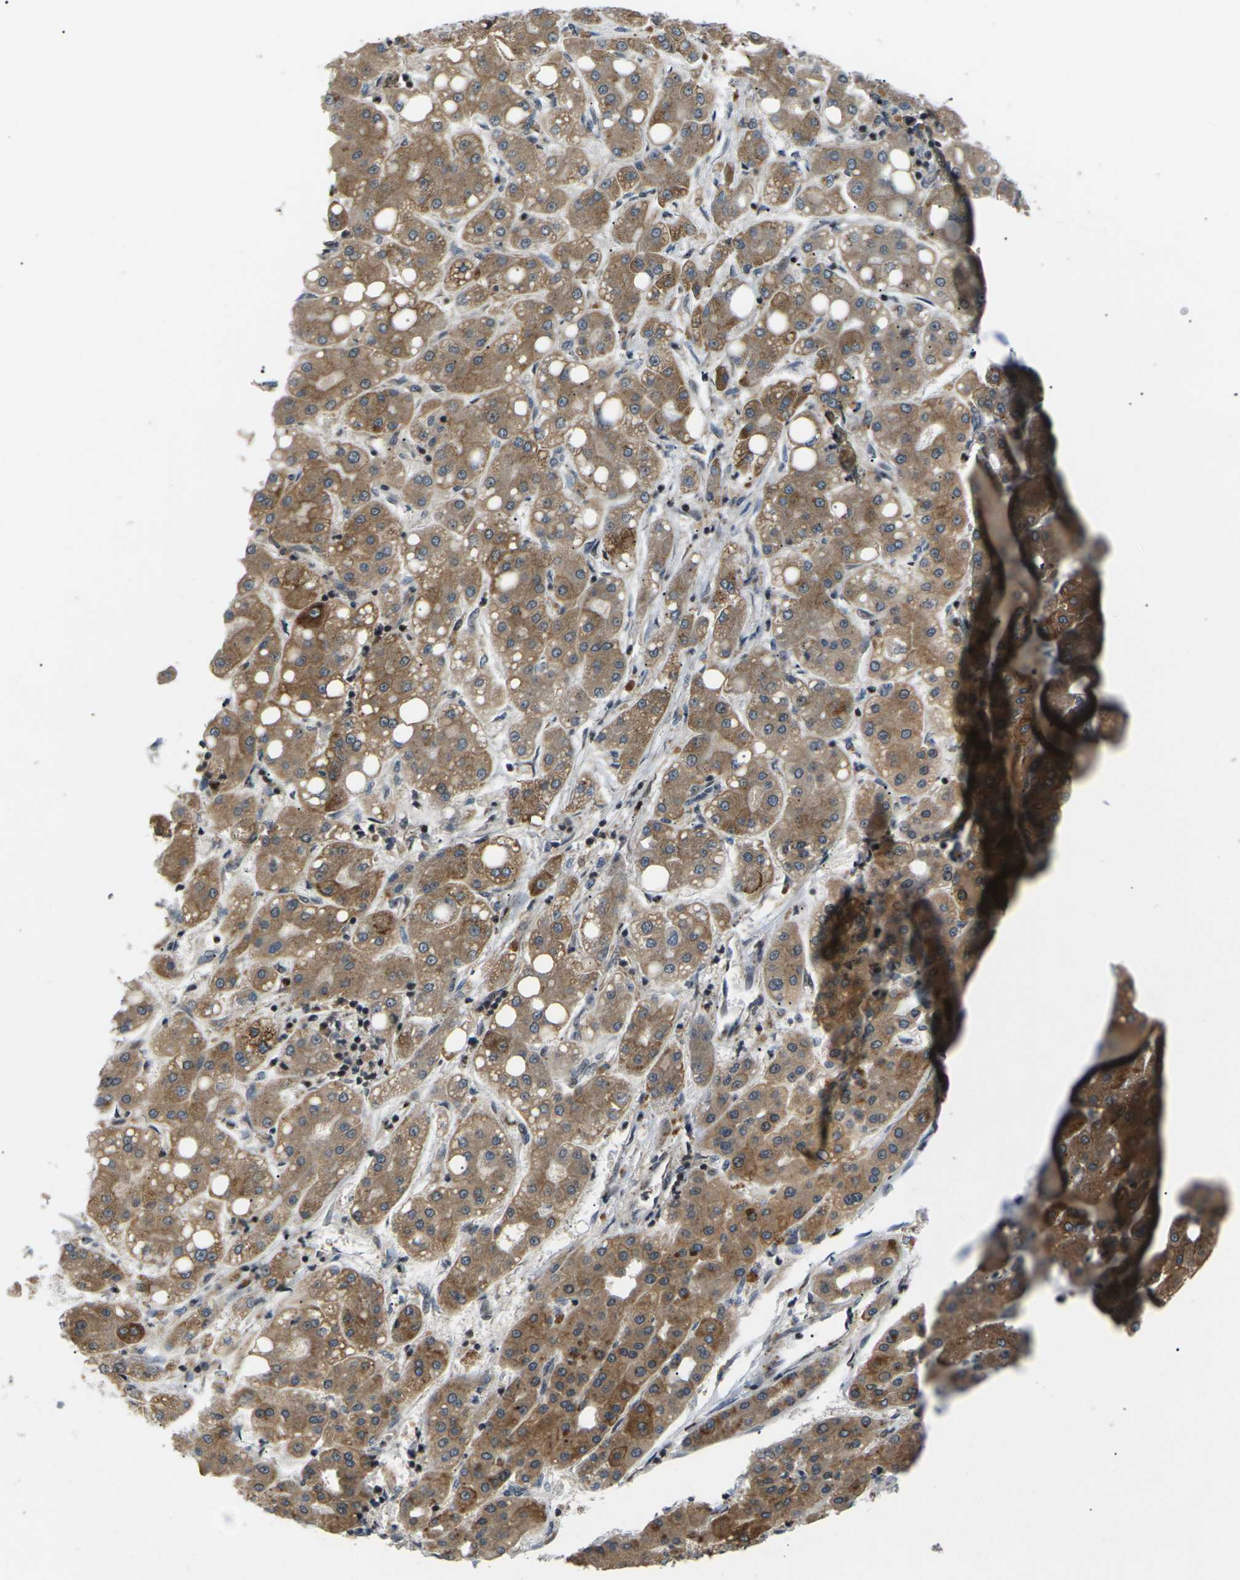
{"staining": {"intensity": "moderate", "quantity": ">75%", "location": "cytoplasmic/membranous"}, "tissue": "liver cancer", "cell_type": "Tumor cells", "image_type": "cancer", "snomed": [{"axis": "morphology", "description": "Carcinoma, Hepatocellular, NOS"}, {"axis": "topography", "description": "Liver"}], "caption": "Liver cancer stained with immunohistochemistry (IHC) displays moderate cytoplasmic/membranous expression in approximately >75% of tumor cells.", "gene": "RPS6KA3", "patient": {"sex": "male", "age": 65}}